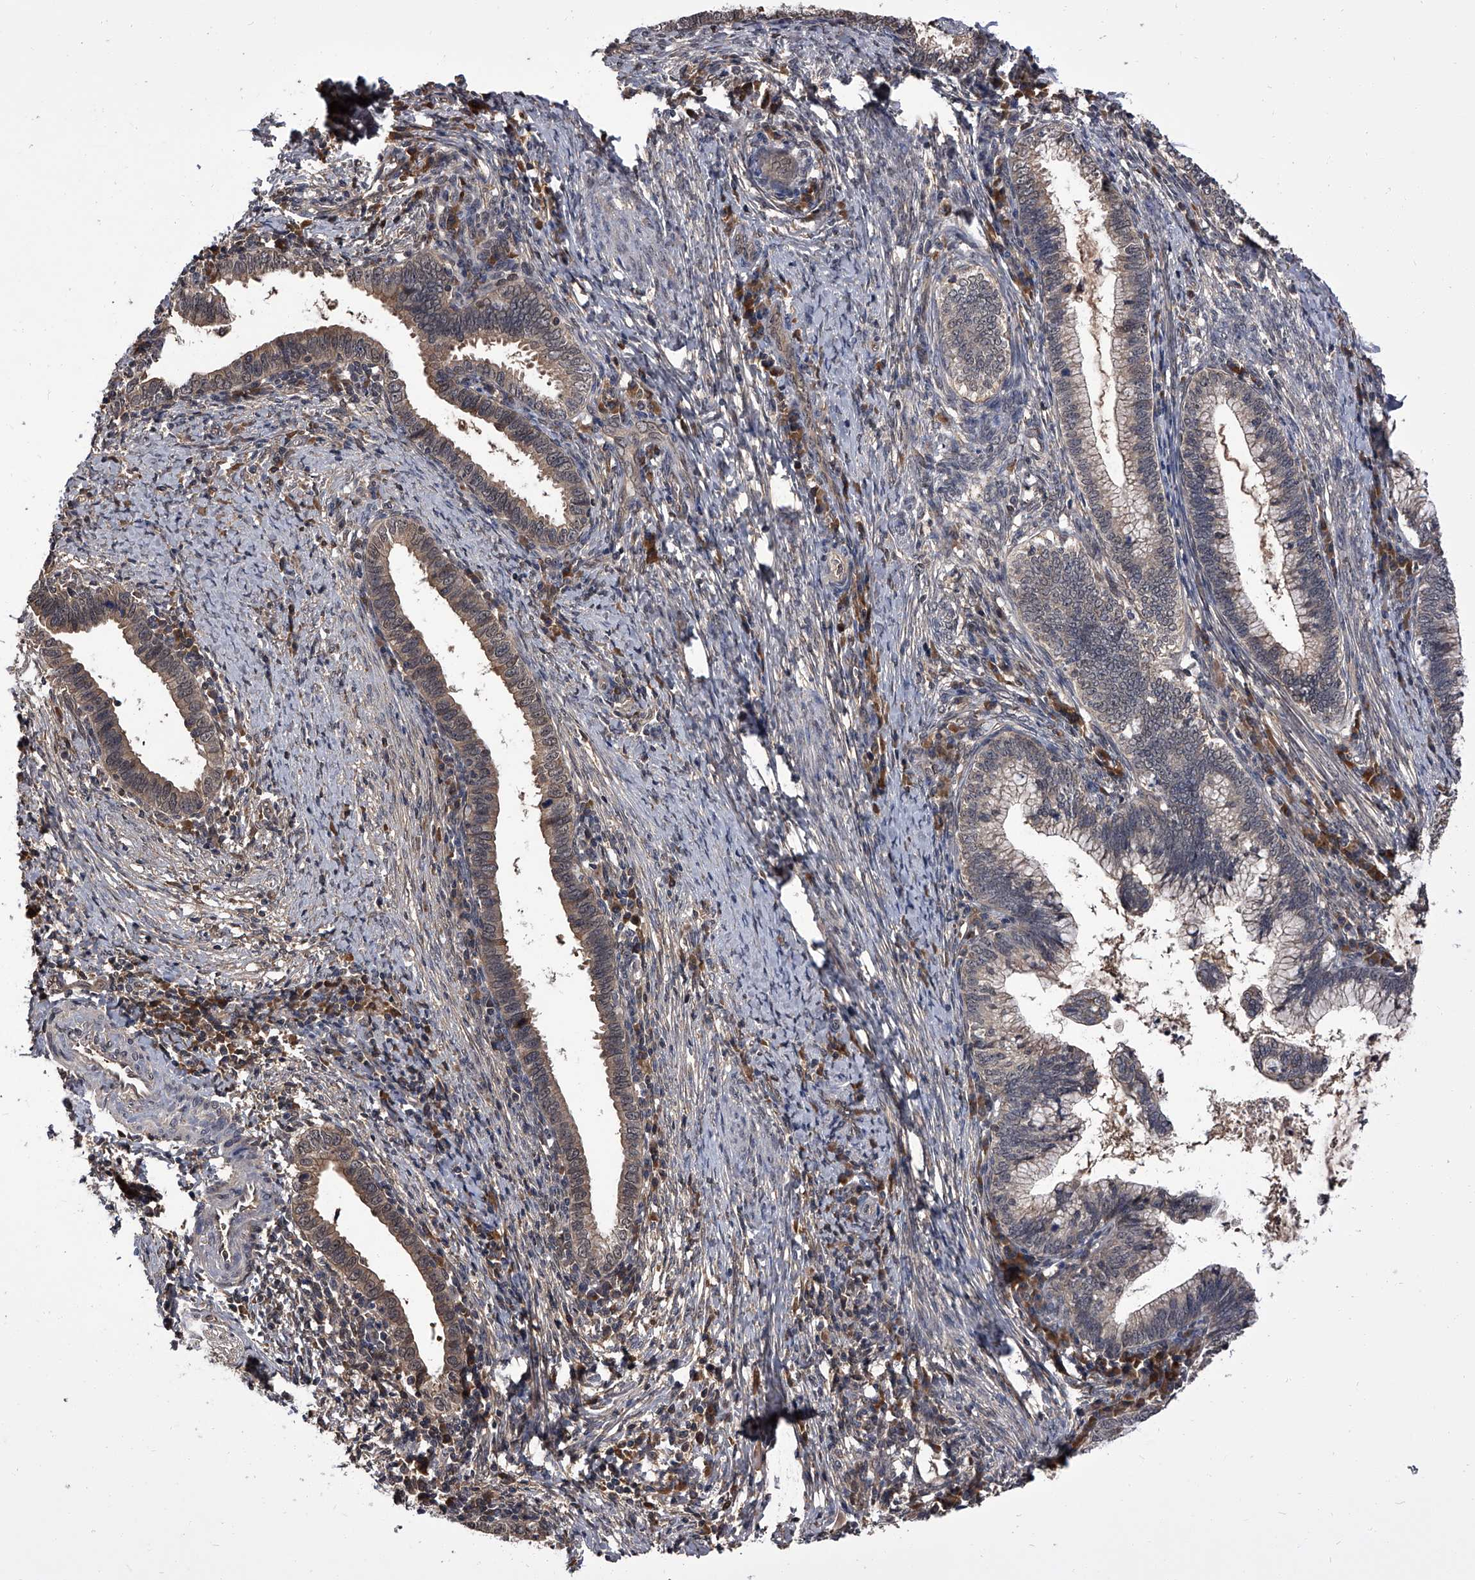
{"staining": {"intensity": "weak", "quantity": ">75%", "location": "cytoplasmic/membranous,nuclear"}, "tissue": "cervical cancer", "cell_type": "Tumor cells", "image_type": "cancer", "snomed": [{"axis": "morphology", "description": "Adenocarcinoma, NOS"}, {"axis": "topography", "description": "Cervix"}], "caption": "DAB immunohistochemical staining of cervical adenocarcinoma exhibits weak cytoplasmic/membranous and nuclear protein staining in approximately >75% of tumor cells. (DAB = brown stain, brightfield microscopy at high magnification).", "gene": "SLC18B1", "patient": {"sex": "female", "age": 36}}